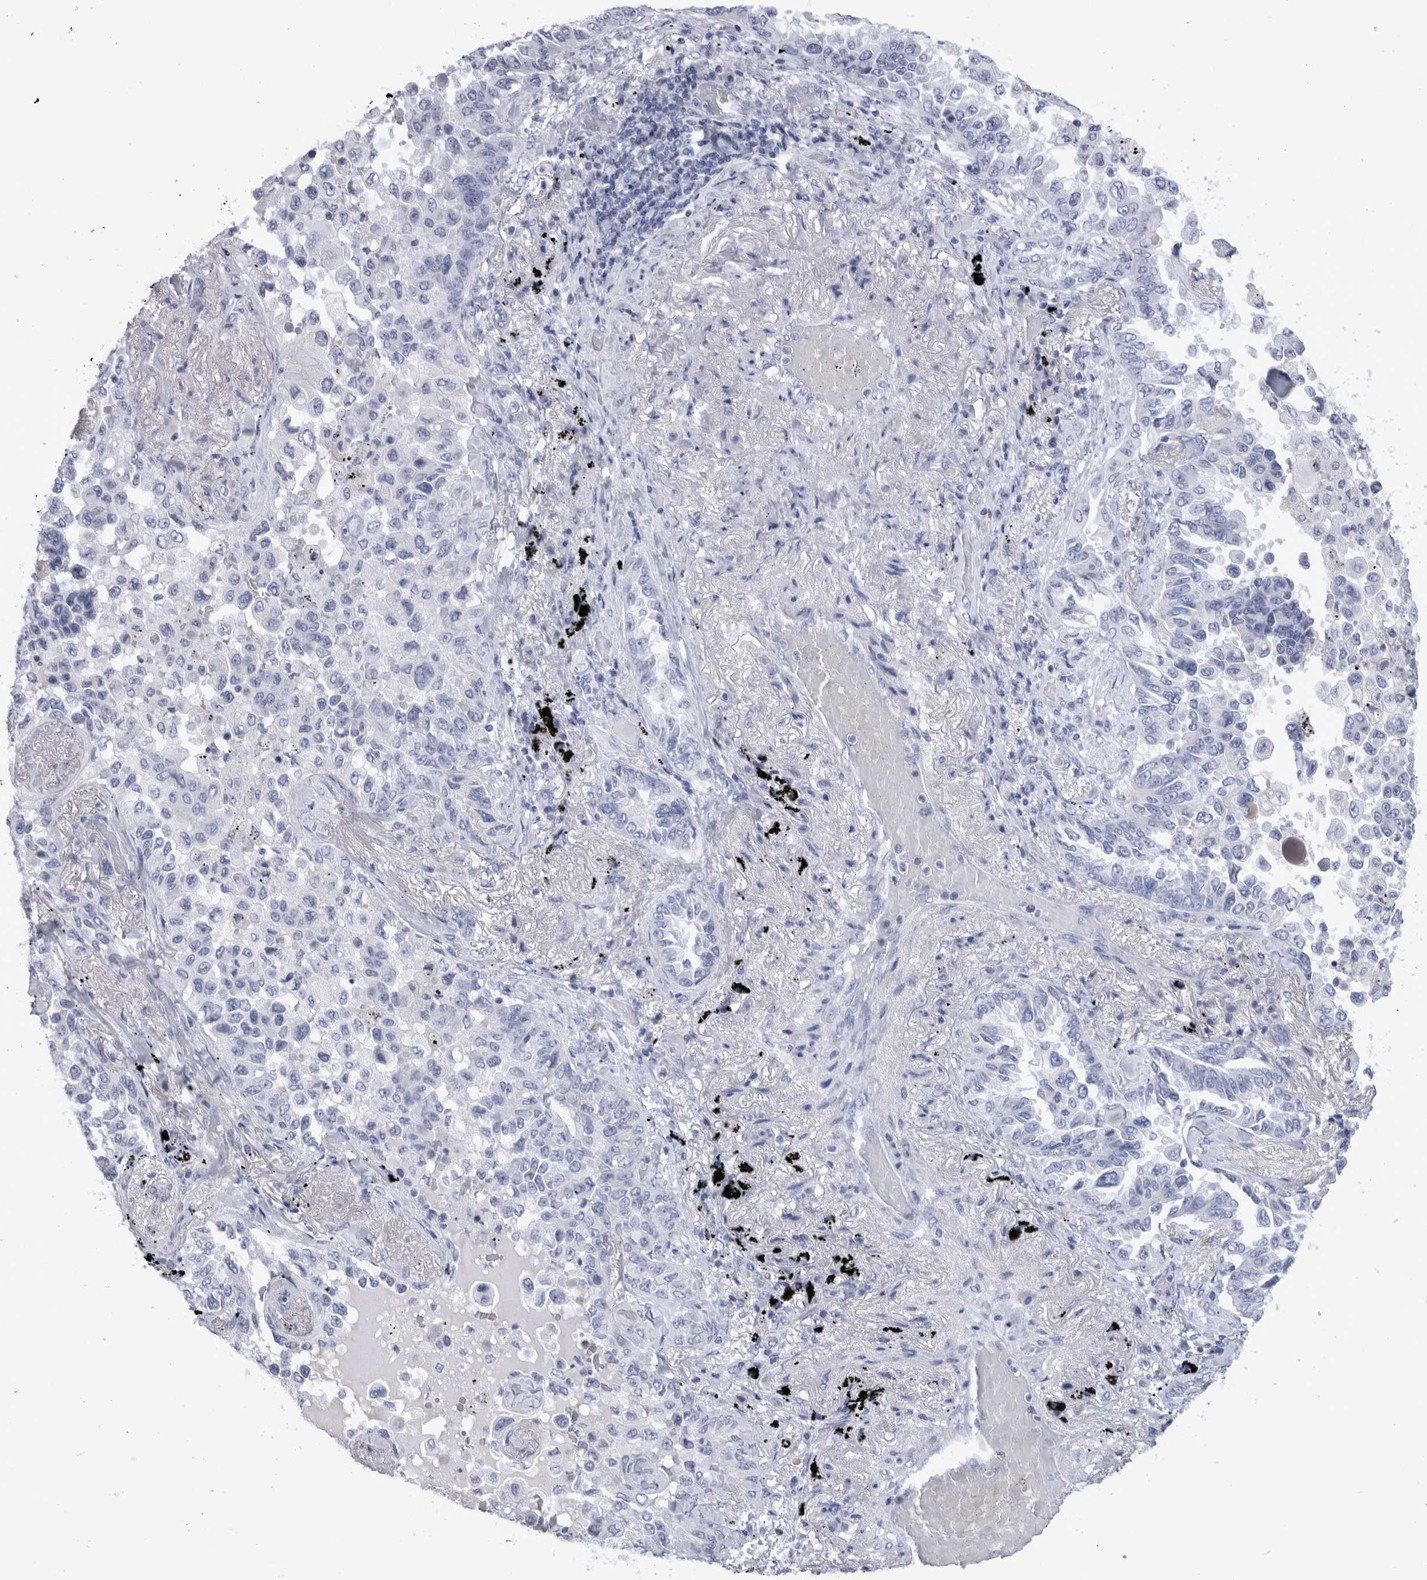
{"staining": {"intensity": "negative", "quantity": "none", "location": "none"}, "tissue": "lung cancer", "cell_type": "Tumor cells", "image_type": "cancer", "snomed": [{"axis": "morphology", "description": "Adenocarcinoma, NOS"}, {"axis": "topography", "description": "Lung"}], "caption": "DAB immunohistochemical staining of human lung cancer exhibits no significant staining in tumor cells.", "gene": "PAX5", "patient": {"sex": "female", "age": 67}}